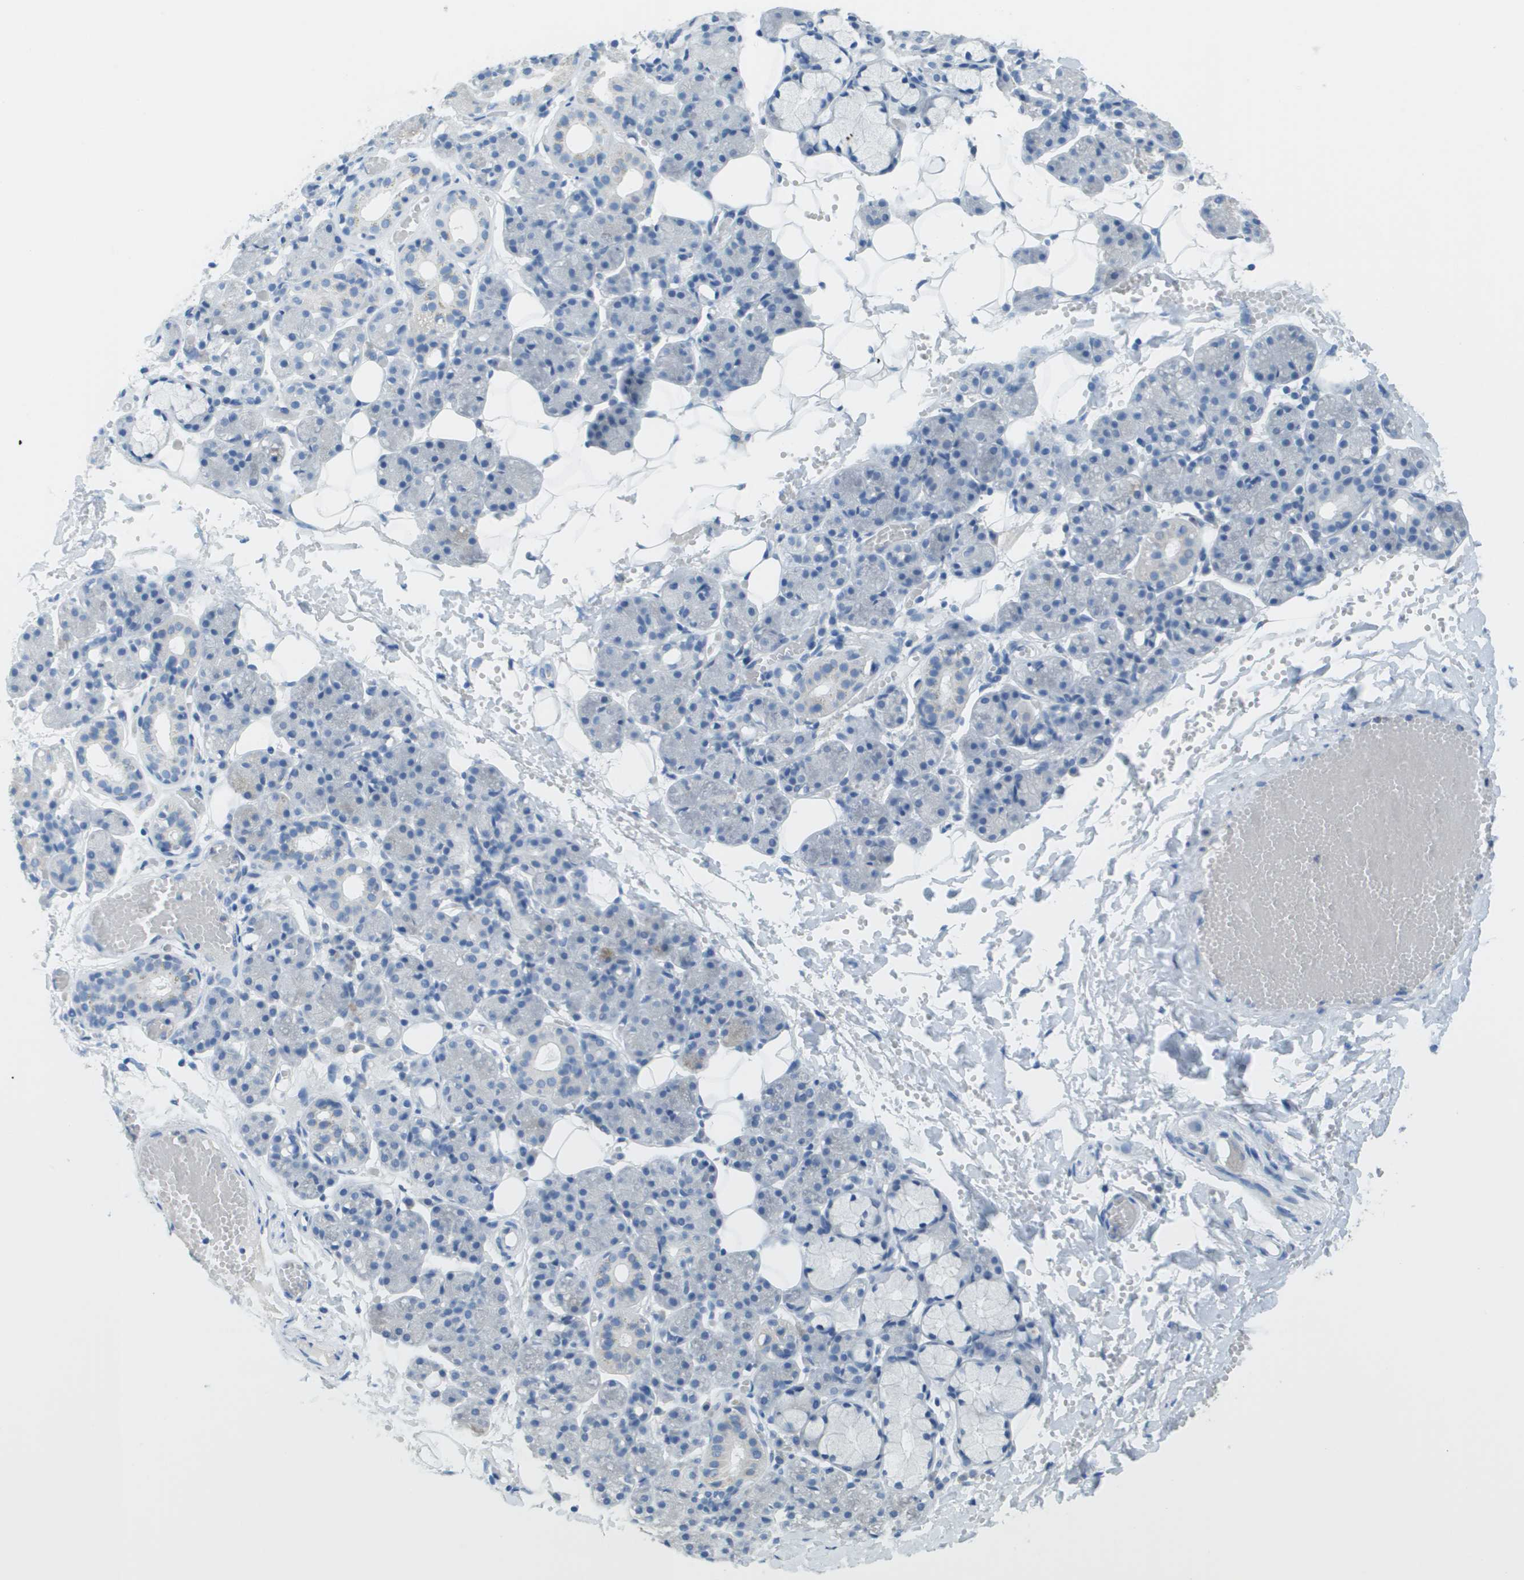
{"staining": {"intensity": "negative", "quantity": "none", "location": "none"}, "tissue": "salivary gland", "cell_type": "Glandular cells", "image_type": "normal", "snomed": [{"axis": "morphology", "description": "Normal tissue, NOS"}, {"axis": "topography", "description": "Salivary gland"}], "caption": "DAB immunohistochemical staining of normal salivary gland exhibits no significant positivity in glandular cells.", "gene": "PTGDR2", "patient": {"sex": "male", "age": 63}}